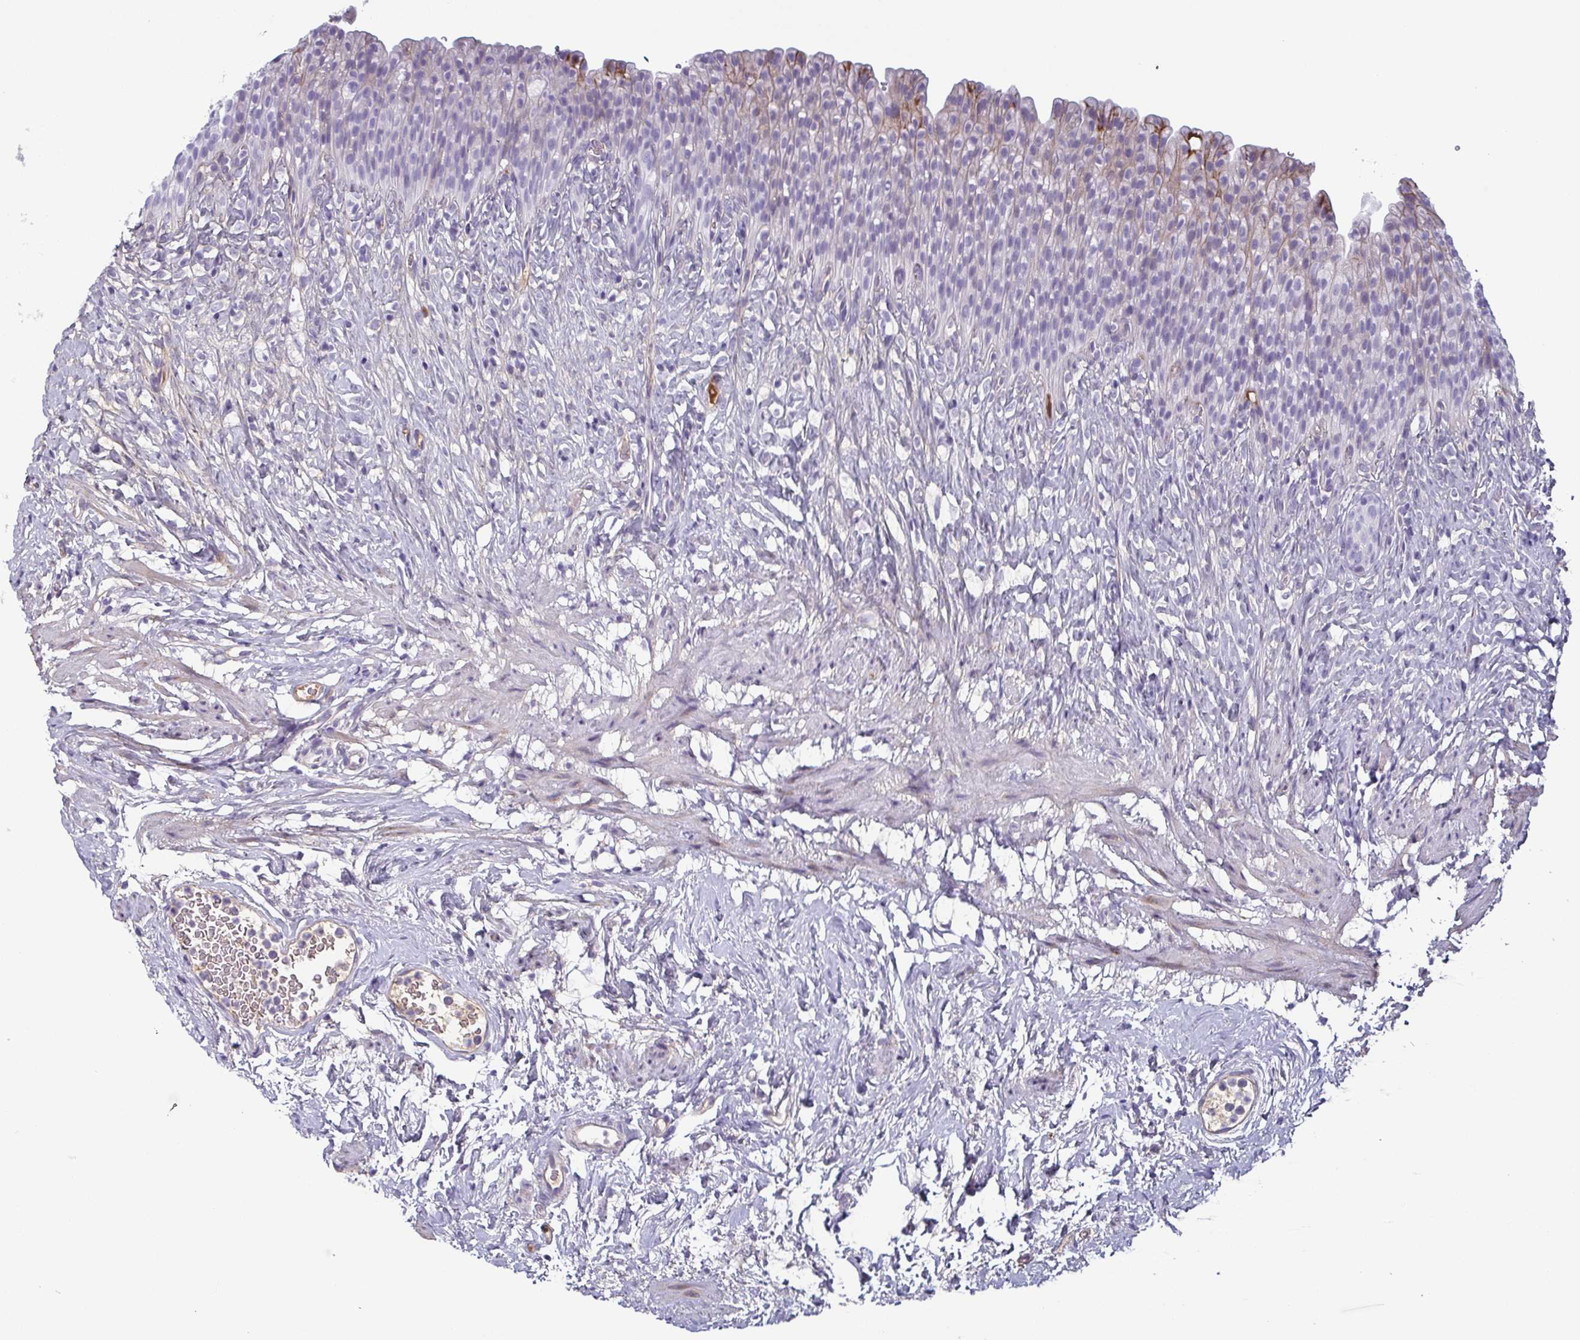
{"staining": {"intensity": "weak", "quantity": "<25%", "location": "cytoplasmic/membranous"}, "tissue": "urinary bladder", "cell_type": "Urothelial cells", "image_type": "normal", "snomed": [{"axis": "morphology", "description": "Normal tissue, NOS"}, {"axis": "topography", "description": "Urinary bladder"}, {"axis": "topography", "description": "Prostate"}], "caption": "This micrograph is of benign urinary bladder stained with immunohistochemistry (IHC) to label a protein in brown with the nuclei are counter-stained blue. There is no expression in urothelial cells. (DAB immunohistochemistry (IHC), high magnification).", "gene": "ECM1", "patient": {"sex": "male", "age": 76}}